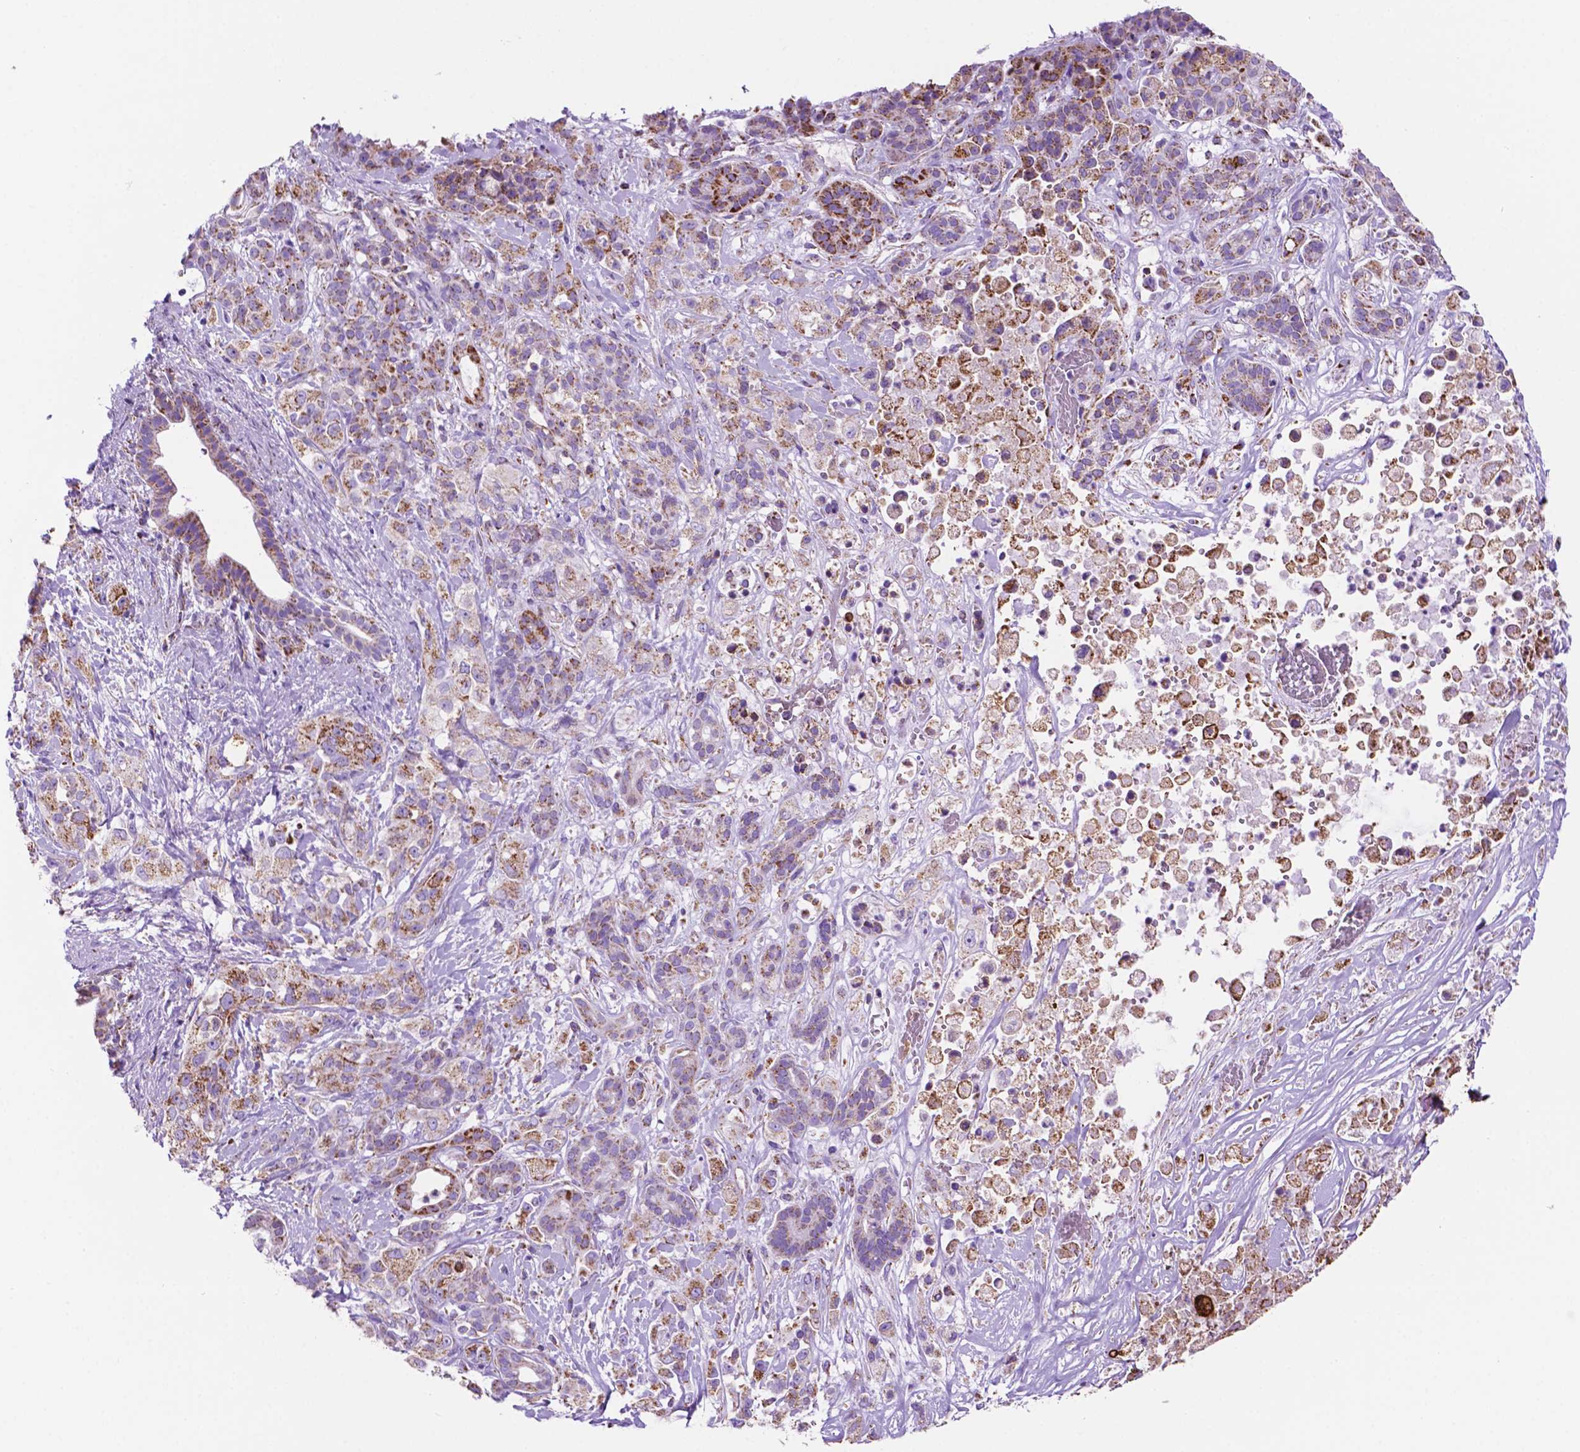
{"staining": {"intensity": "strong", "quantity": "<25%", "location": "cytoplasmic/membranous"}, "tissue": "pancreatic cancer", "cell_type": "Tumor cells", "image_type": "cancer", "snomed": [{"axis": "morphology", "description": "Adenocarcinoma, NOS"}, {"axis": "topography", "description": "Pancreas"}], "caption": "A histopathology image showing strong cytoplasmic/membranous positivity in approximately <25% of tumor cells in pancreatic adenocarcinoma, as visualized by brown immunohistochemical staining.", "gene": "GDPD5", "patient": {"sex": "male", "age": 44}}